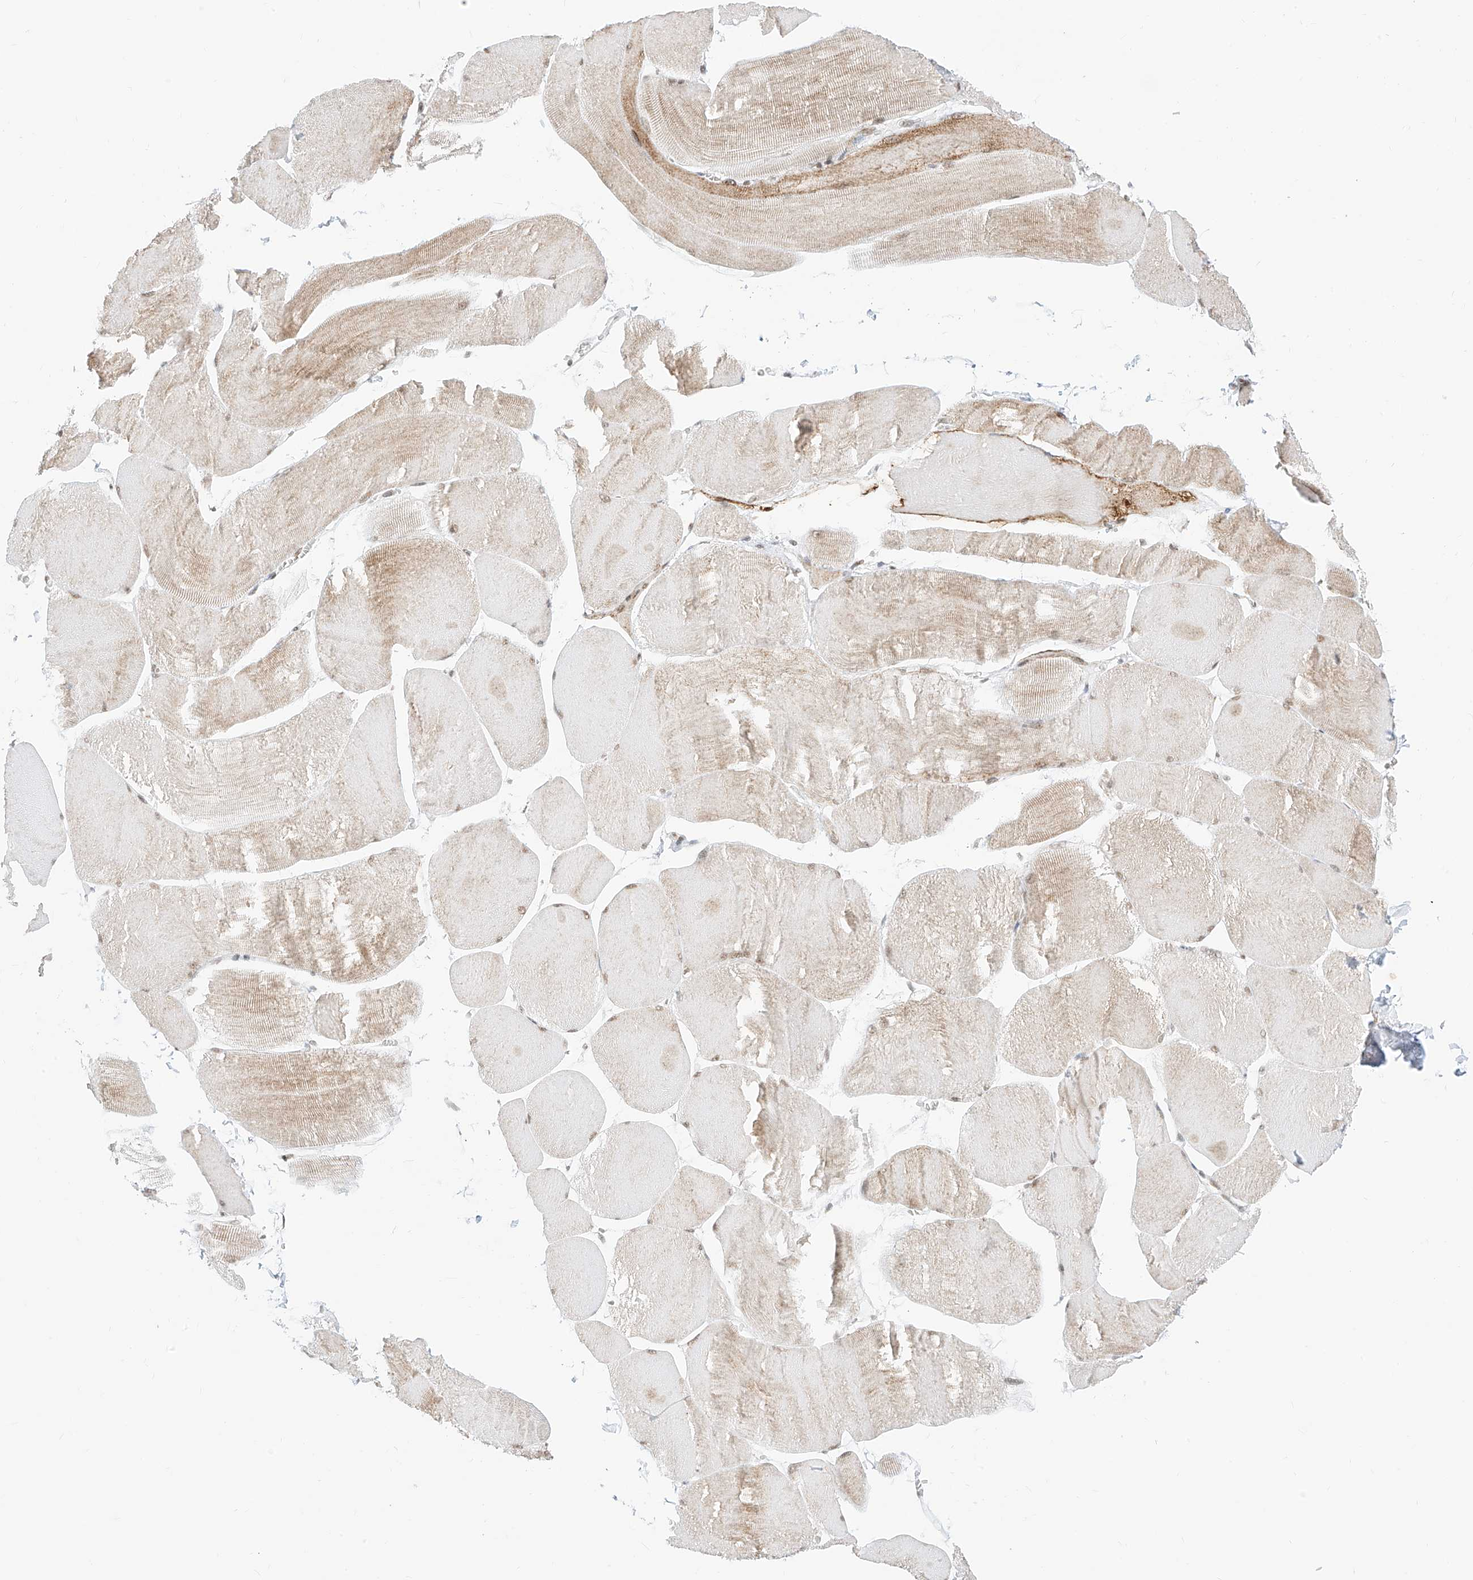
{"staining": {"intensity": "moderate", "quantity": "25%-75%", "location": "cytoplasmic/membranous,nuclear"}, "tissue": "skeletal muscle", "cell_type": "Myocytes", "image_type": "normal", "snomed": [{"axis": "morphology", "description": "Normal tissue, NOS"}, {"axis": "morphology", "description": "Basal cell carcinoma"}, {"axis": "topography", "description": "Skeletal muscle"}], "caption": "Moderate cytoplasmic/membranous,nuclear staining is identified in about 25%-75% of myocytes in benign skeletal muscle.", "gene": "SUPT5H", "patient": {"sex": "female", "age": 64}}